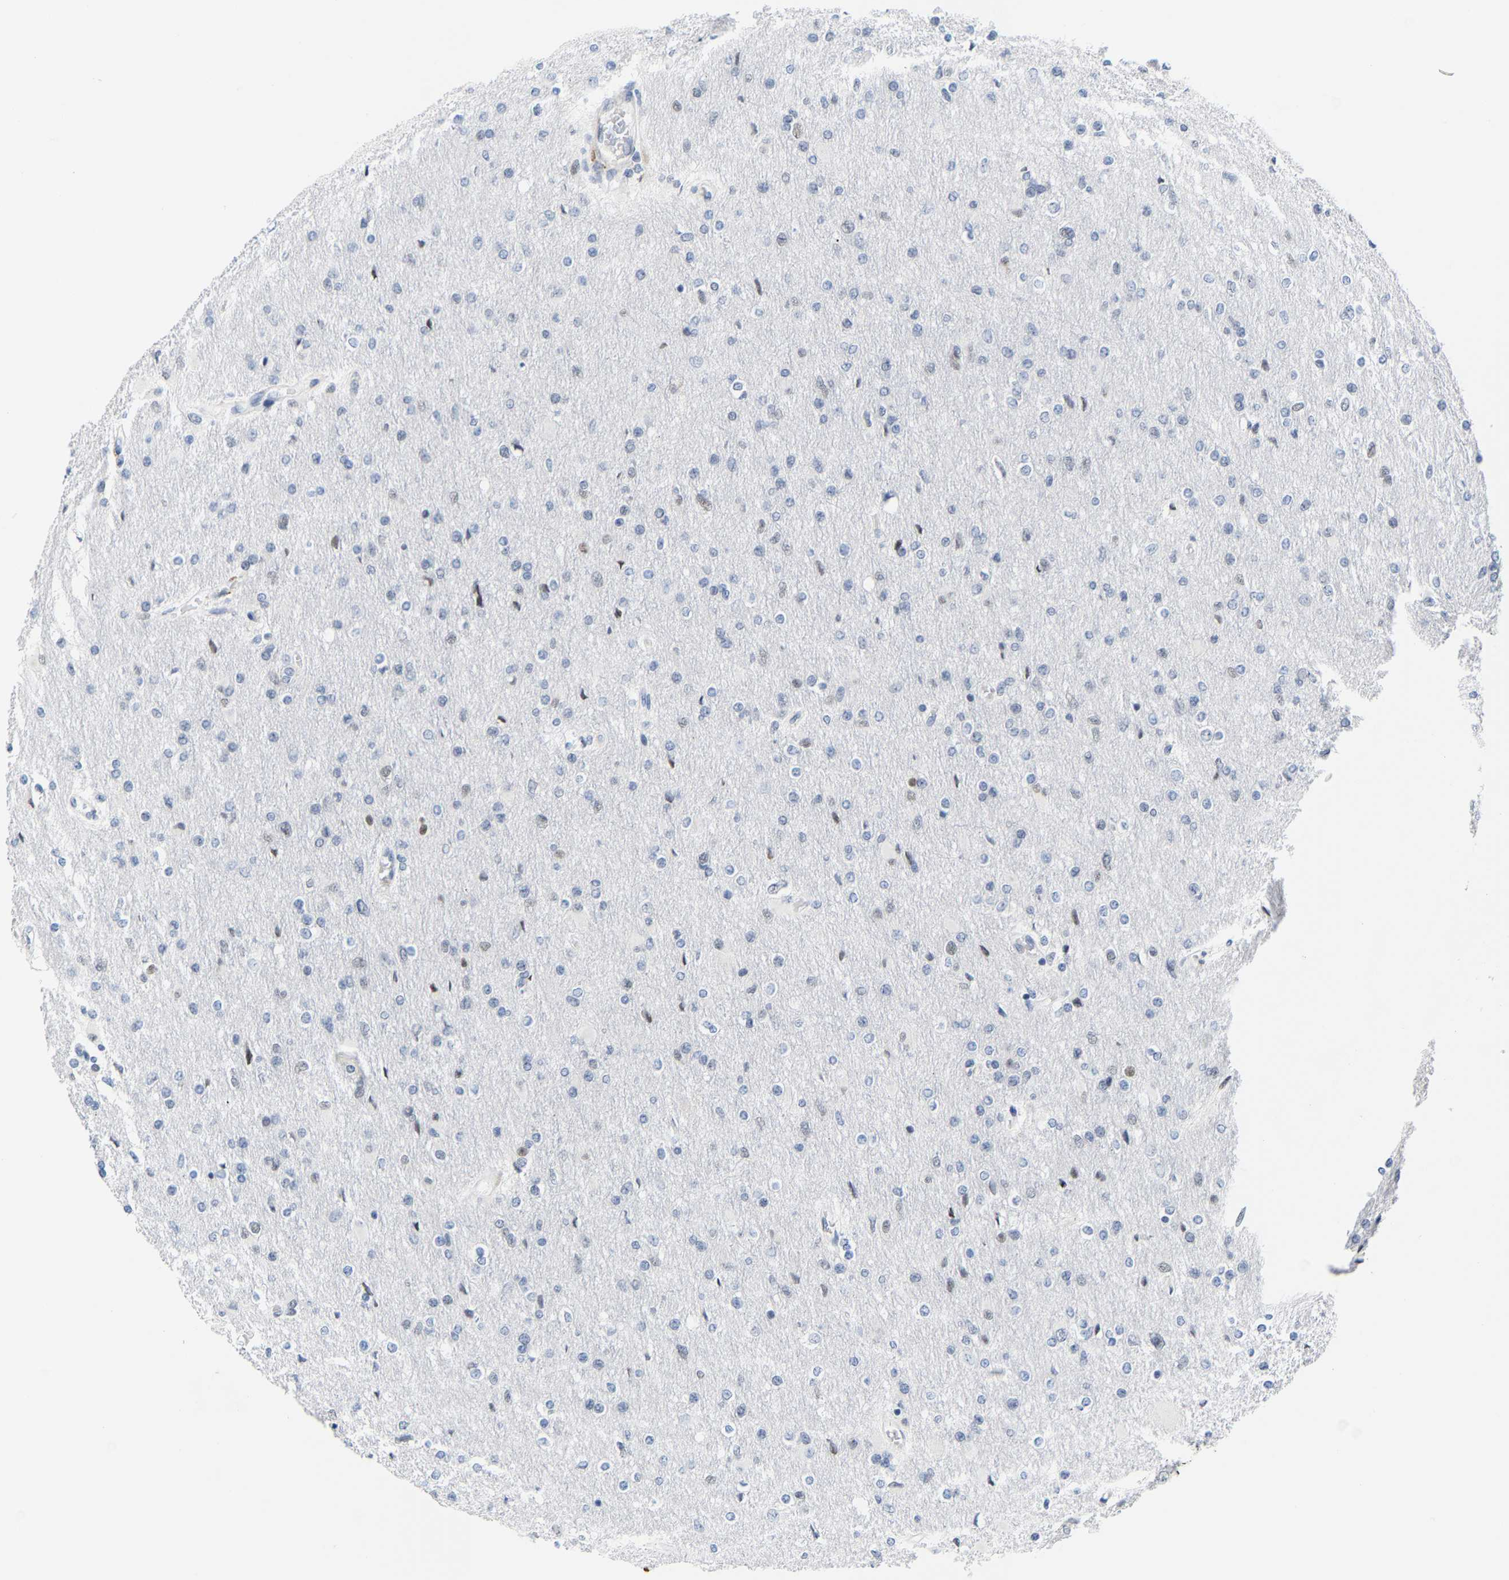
{"staining": {"intensity": "weak", "quantity": "<25%", "location": "nuclear"}, "tissue": "glioma", "cell_type": "Tumor cells", "image_type": "cancer", "snomed": [{"axis": "morphology", "description": "Glioma, malignant, High grade"}, {"axis": "topography", "description": "Cerebral cortex"}], "caption": "Immunohistochemical staining of human malignant high-grade glioma shows no significant expression in tumor cells.", "gene": "FAM180A", "patient": {"sex": "female", "age": 36}}